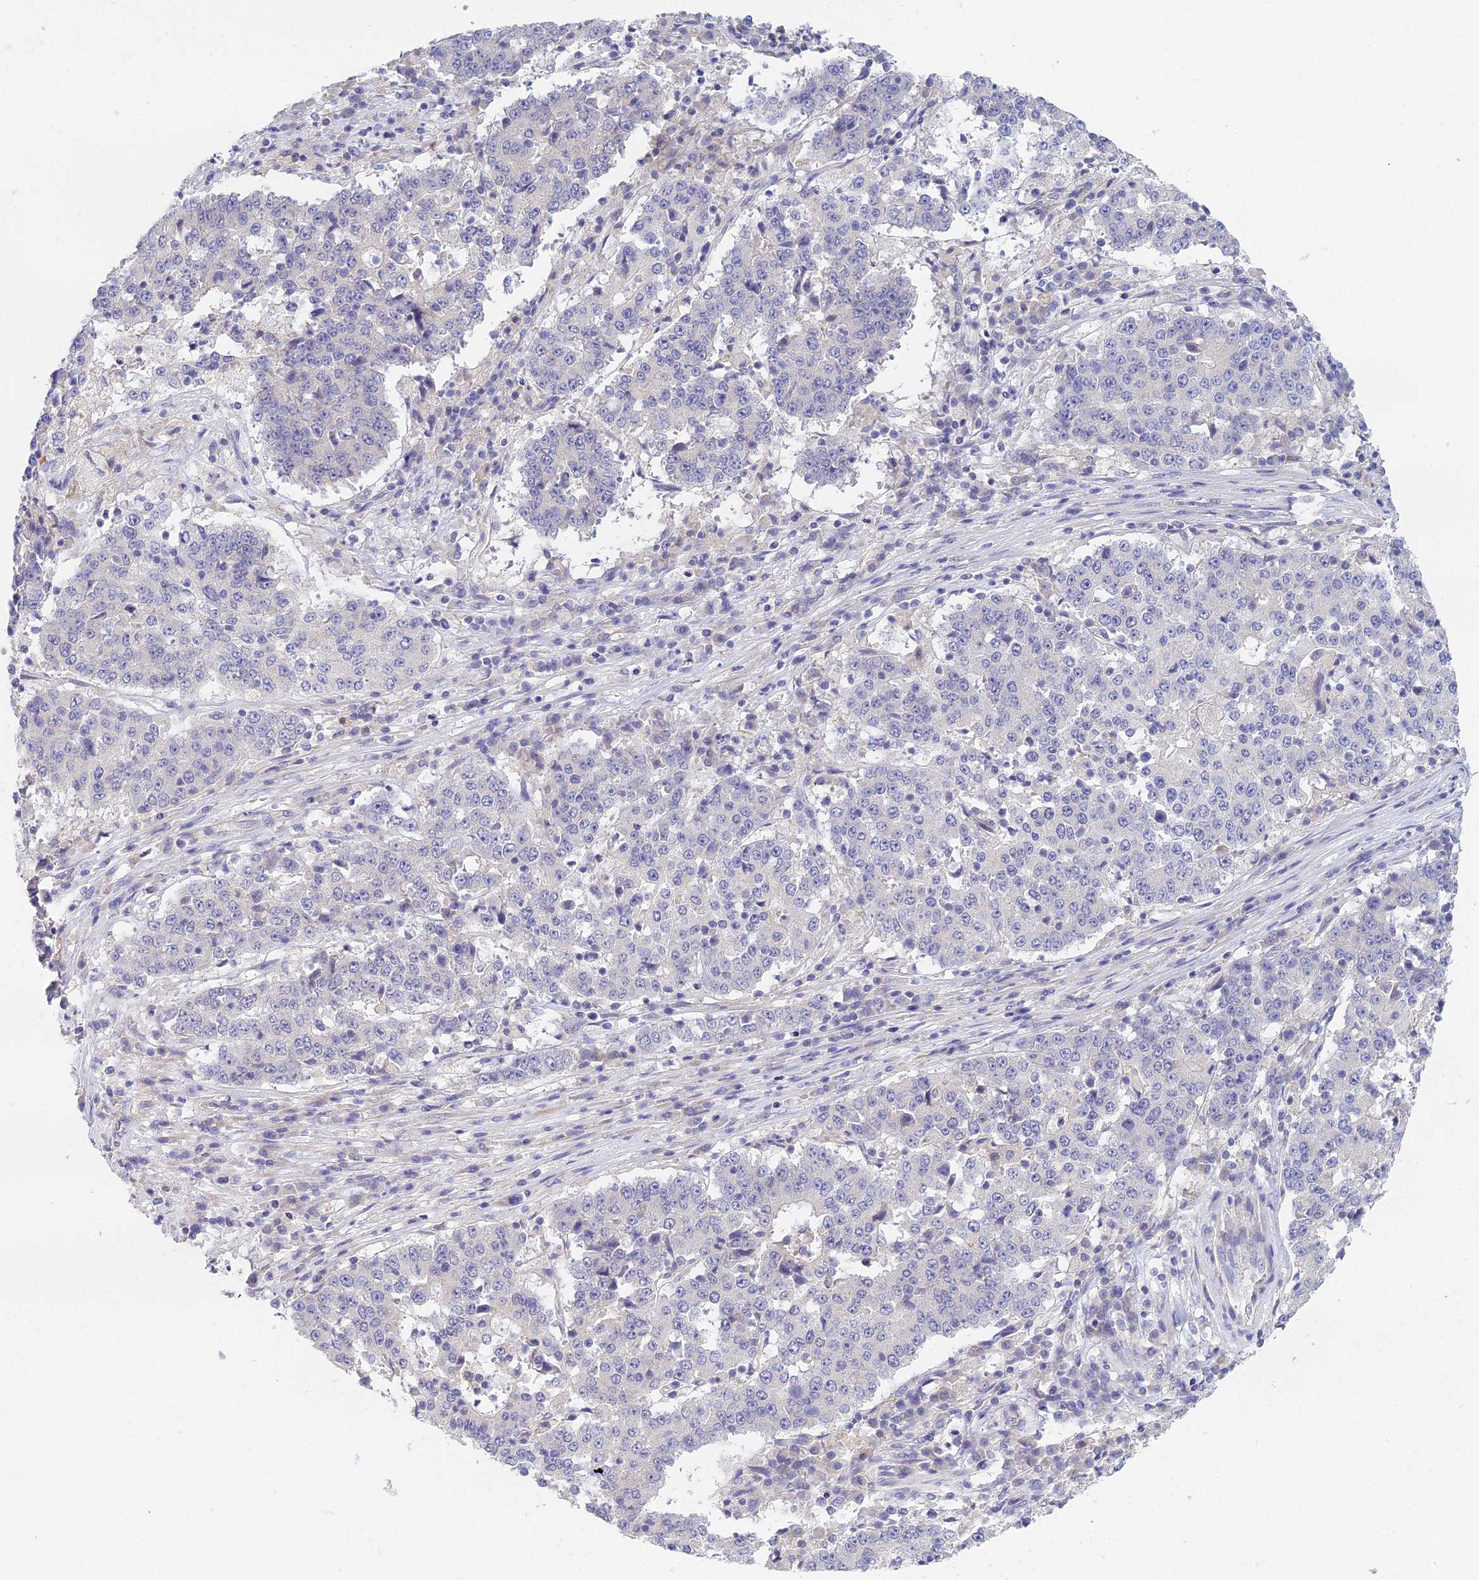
{"staining": {"intensity": "negative", "quantity": "none", "location": "none"}, "tissue": "stomach cancer", "cell_type": "Tumor cells", "image_type": "cancer", "snomed": [{"axis": "morphology", "description": "Adenocarcinoma, NOS"}, {"axis": "topography", "description": "Stomach"}], "caption": "Stomach cancer was stained to show a protein in brown. There is no significant staining in tumor cells.", "gene": "METTL26", "patient": {"sex": "male", "age": 59}}